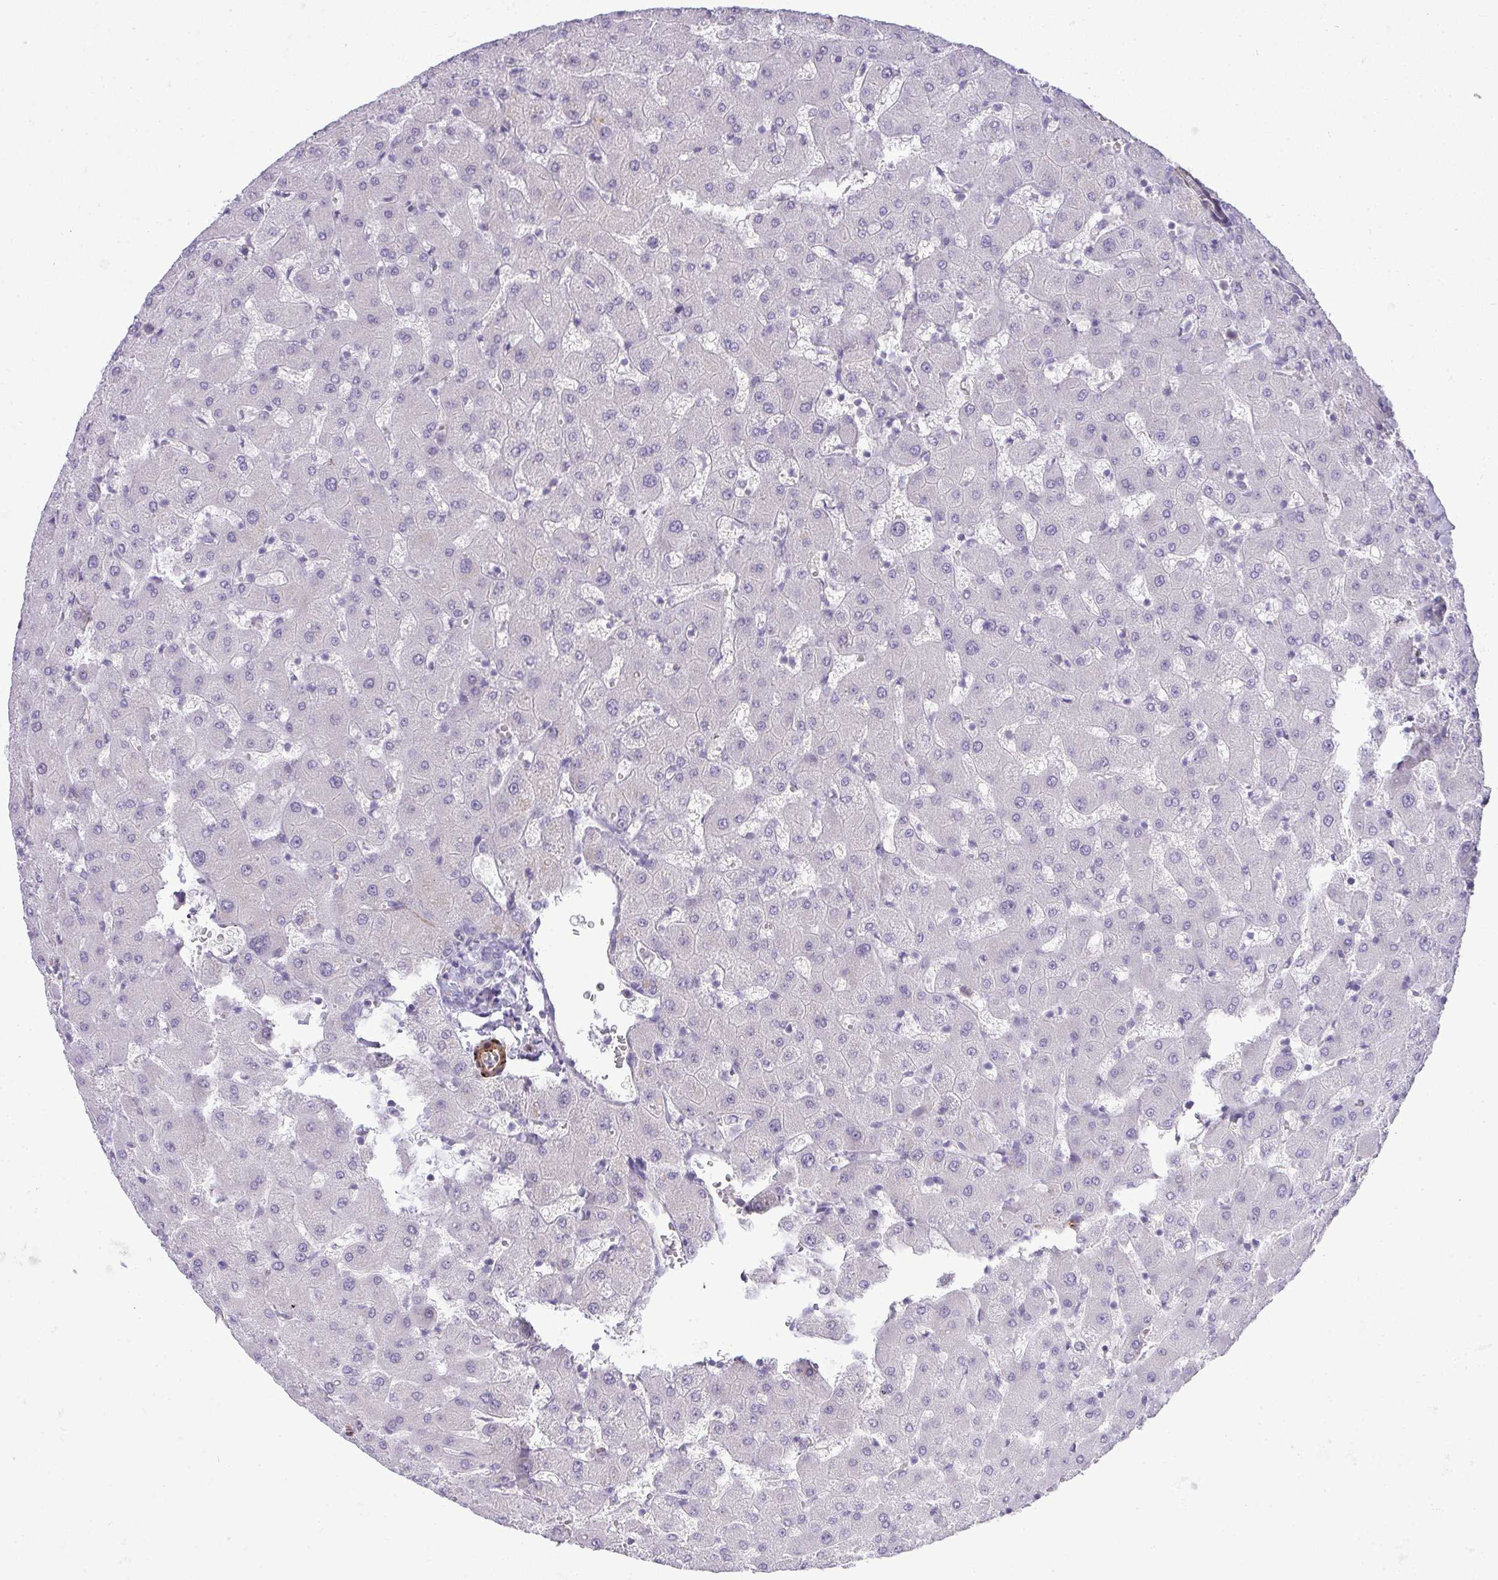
{"staining": {"intensity": "negative", "quantity": "none", "location": "none"}, "tissue": "liver", "cell_type": "Cholangiocytes", "image_type": "normal", "snomed": [{"axis": "morphology", "description": "Normal tissue, NOS"}, {"axis": "topography", "description": "Liver"}], "caption": "This is an immunohistochemistry histopathology image of unremarkable liver. There is no staining in cholangiocytes.", "gene": "UBE2S", "patient": {"sex": "female", "age": 63}}